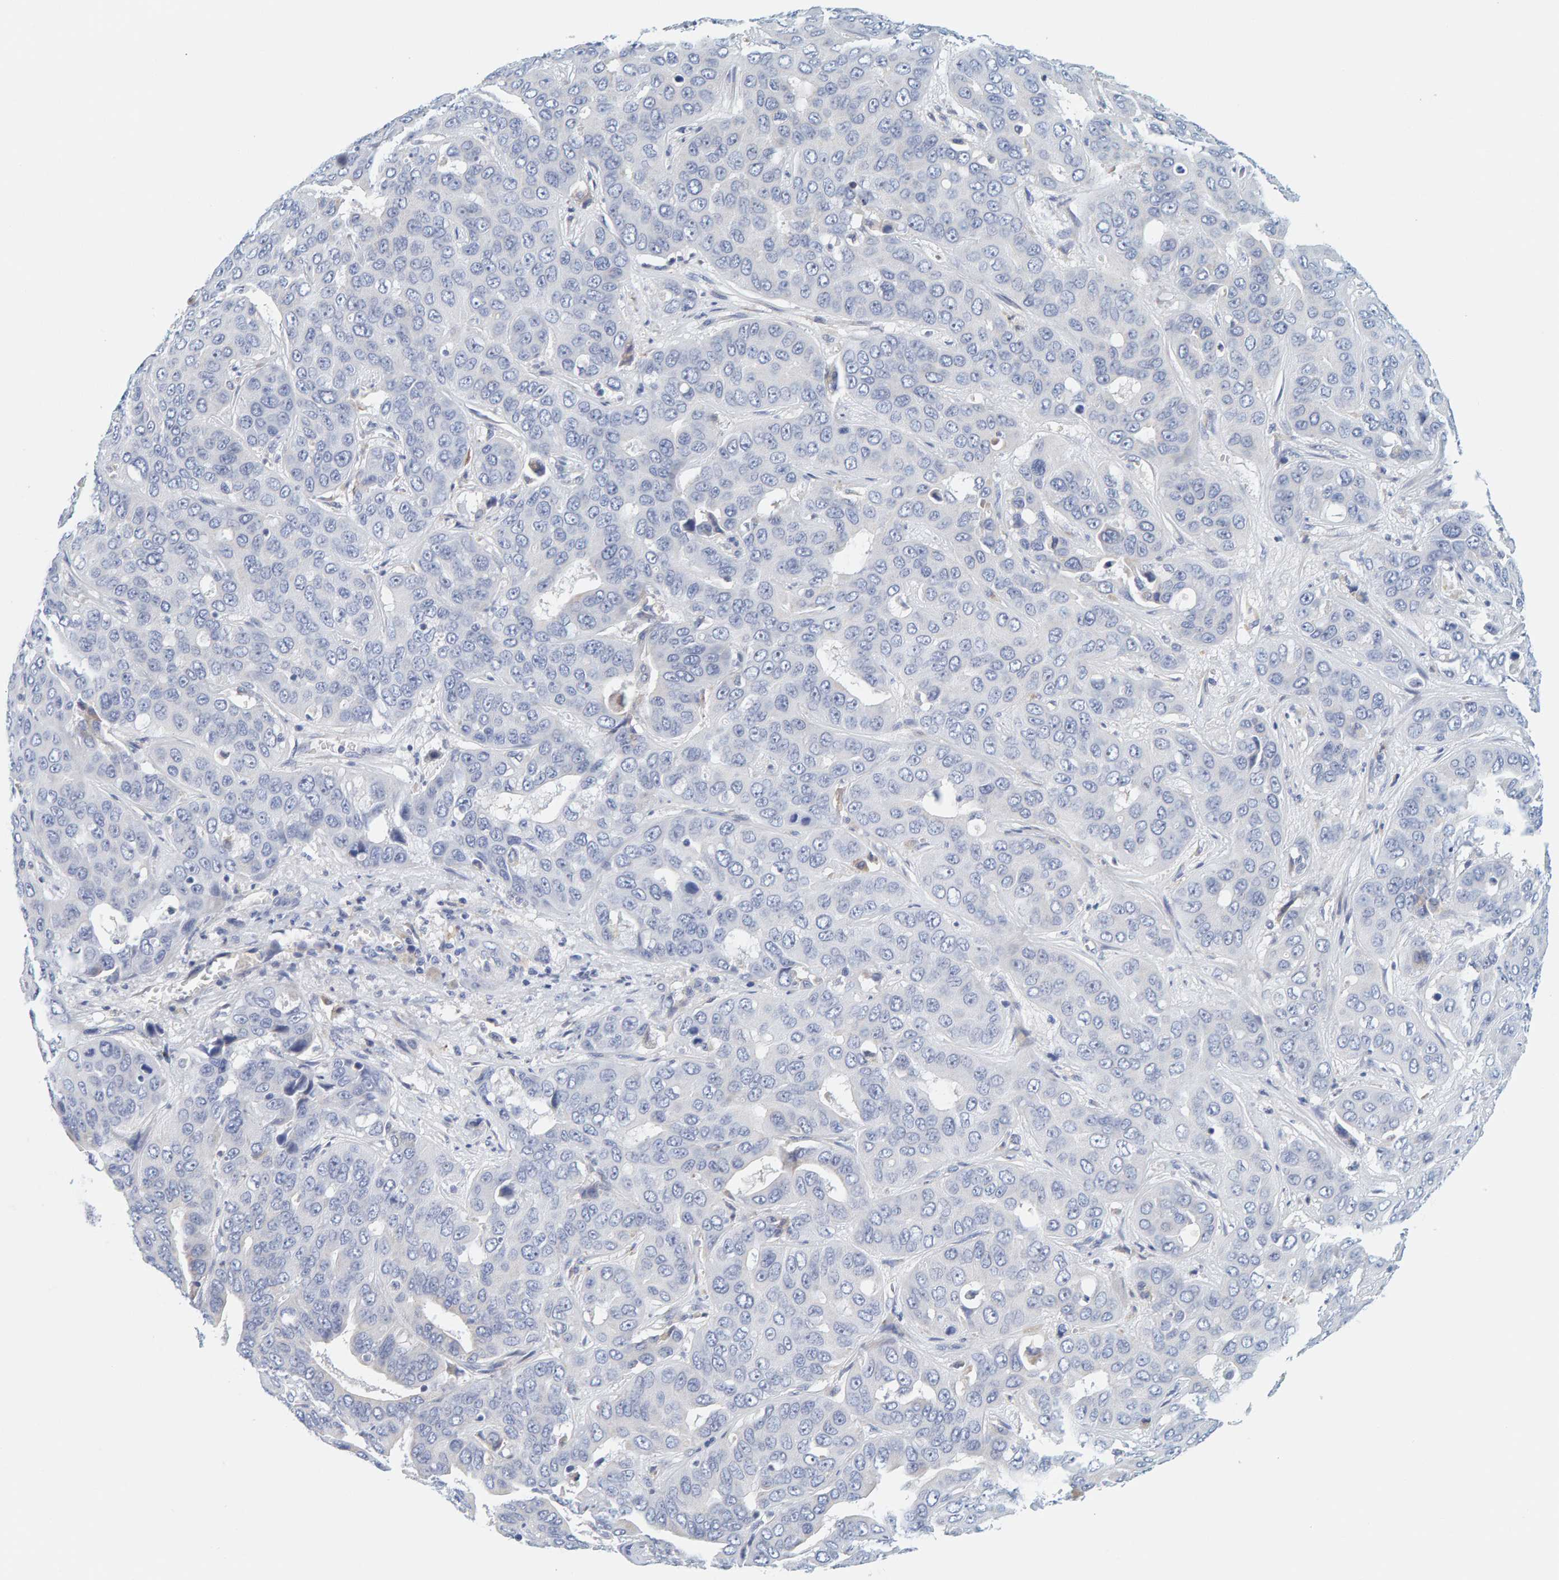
{"staining": {"intensity": "negative", "quantity": "none", "location": "none"}, "tissue": "liver cancer", "cell_type": "Tumor cells", "image_type": "cancer", "snomed": [{"axis": "morphology", "description": "Cholangiocarcinoma"}, {"axis": "topography", "description": "Liver"}], "caption": "The immunohistochemistry (IHC) histopathology image has no significant expression in tumor cells of cholangiocarcinoma (liver) tissue.", "gene": "MOG", "patient": {"sex": "female", "age": 52}}